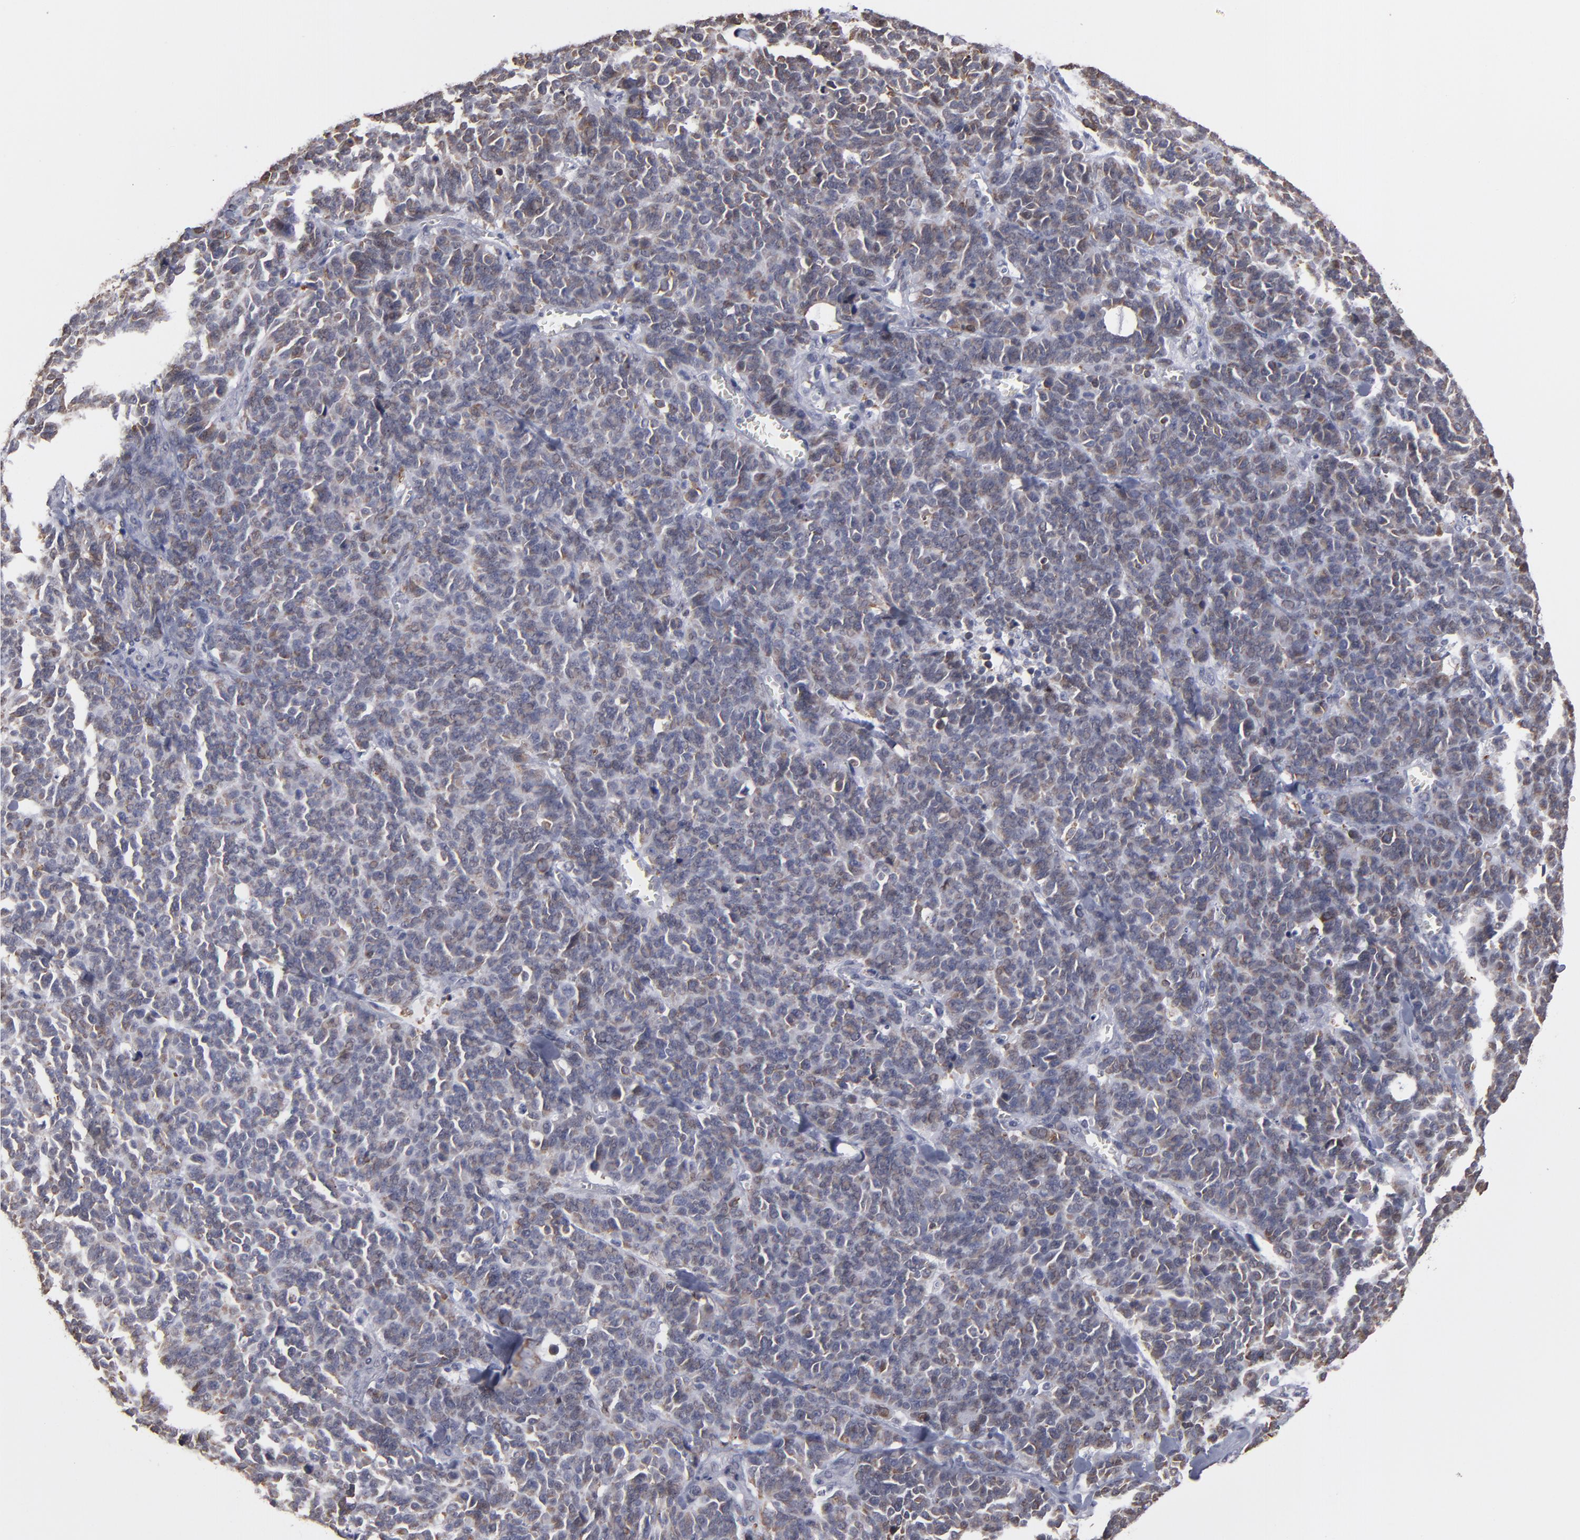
{"staining": {"intensity": "weak", "quantity": "<25%", "location": "cytoplasmic/membranous"}, "tissue": "lung cancer", "cell_type": "Tumor cells", "image_type": "cancer", "snomed": [{"axis": "morphology", "description": "Neoplasm, malignant, NOS"}, {"axis": "topography", "description": "Lung"}], "caption": "A micrograph of neoplasm (malignant) (lung) stained for a protein displays no brown staining in tumor cells.", "gene": "PGRMC1", "patient": {"sex": "female", "age": 58}}